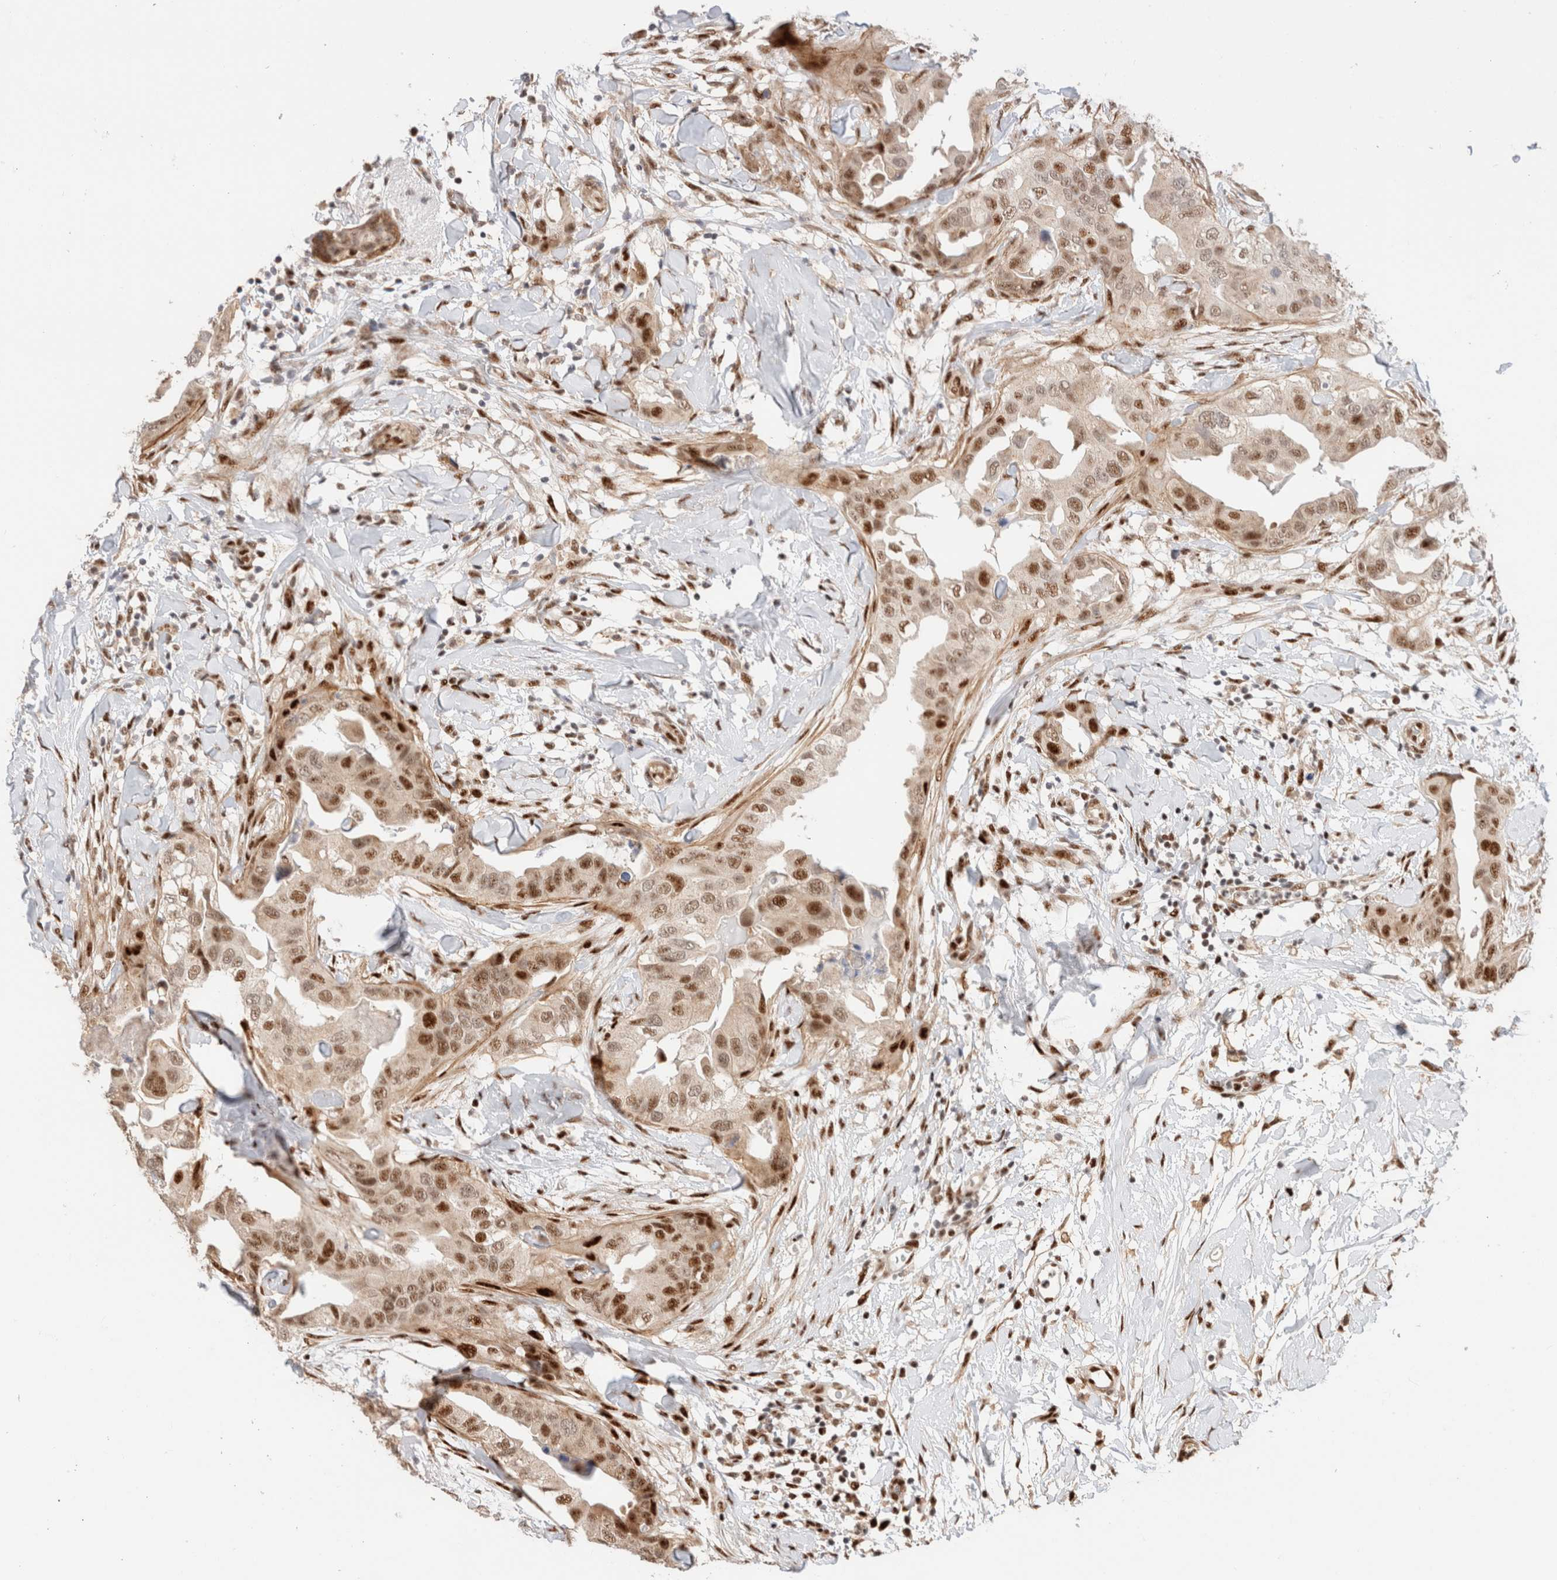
{"staining": {"intensity": "moderate", "quantity": ">75%", "location": "nuclear"}, "tissue": "breast cancer", "cell_type": "Tumor cells", "image_type": "cancer", "snomed": [{"axis": "morphology", "description": "Duct carcinoma"}, {"axis": "topography", "description": "Breast"}], "caption": "Breast cancer stained for a protein (brown) shows moderate nuclear positive staining in about >75% of tumor cells.", "gene": "ID3", "patient": {"sex": "female", "age": 40}}